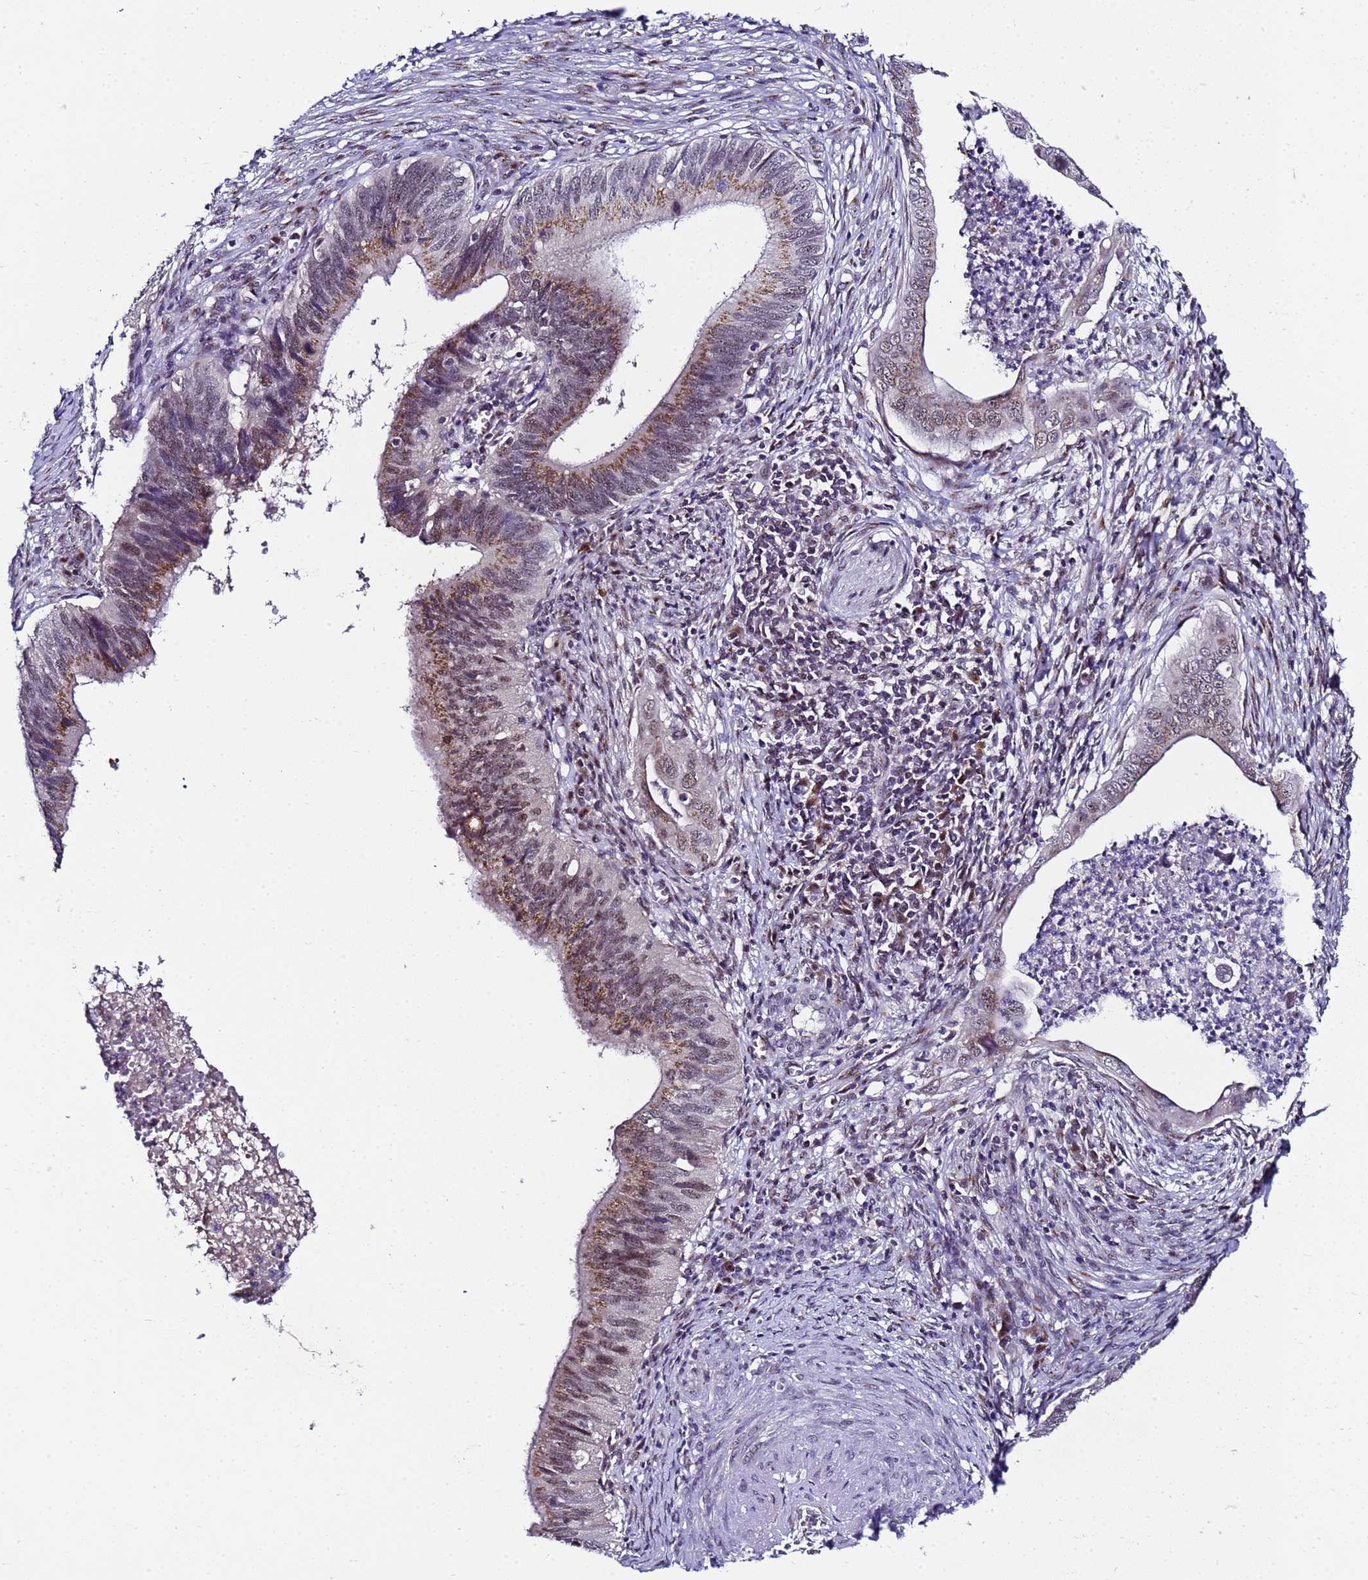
{"staining": {"intensity": "moderate", "quantity": ">75%", "location": "cytoplasmic/membranous,nuclear"}, "tissue": "cervical cancer", "cell_type": "Tumor cells", "image_type": "cancer", "snomed": [{"axis": "morphology", "description": "Adenocarcinoma, NOS"}, {"axis": "topography", "description": "Cervix"}], "caption": "Adenocarcinoma (cervical) stained with DAB immunohistochemistry (IHC) demonstrates medium levels of moderate cytoplasmic/membranous and nuclear expression in about >75% of tumor cells. (DAB (3,3'-diaminobenzidine) IHC with brightfield microscopy, high magnification).", "gene": "C19orf47", "patient": {"sex": "female", "age": 42}}